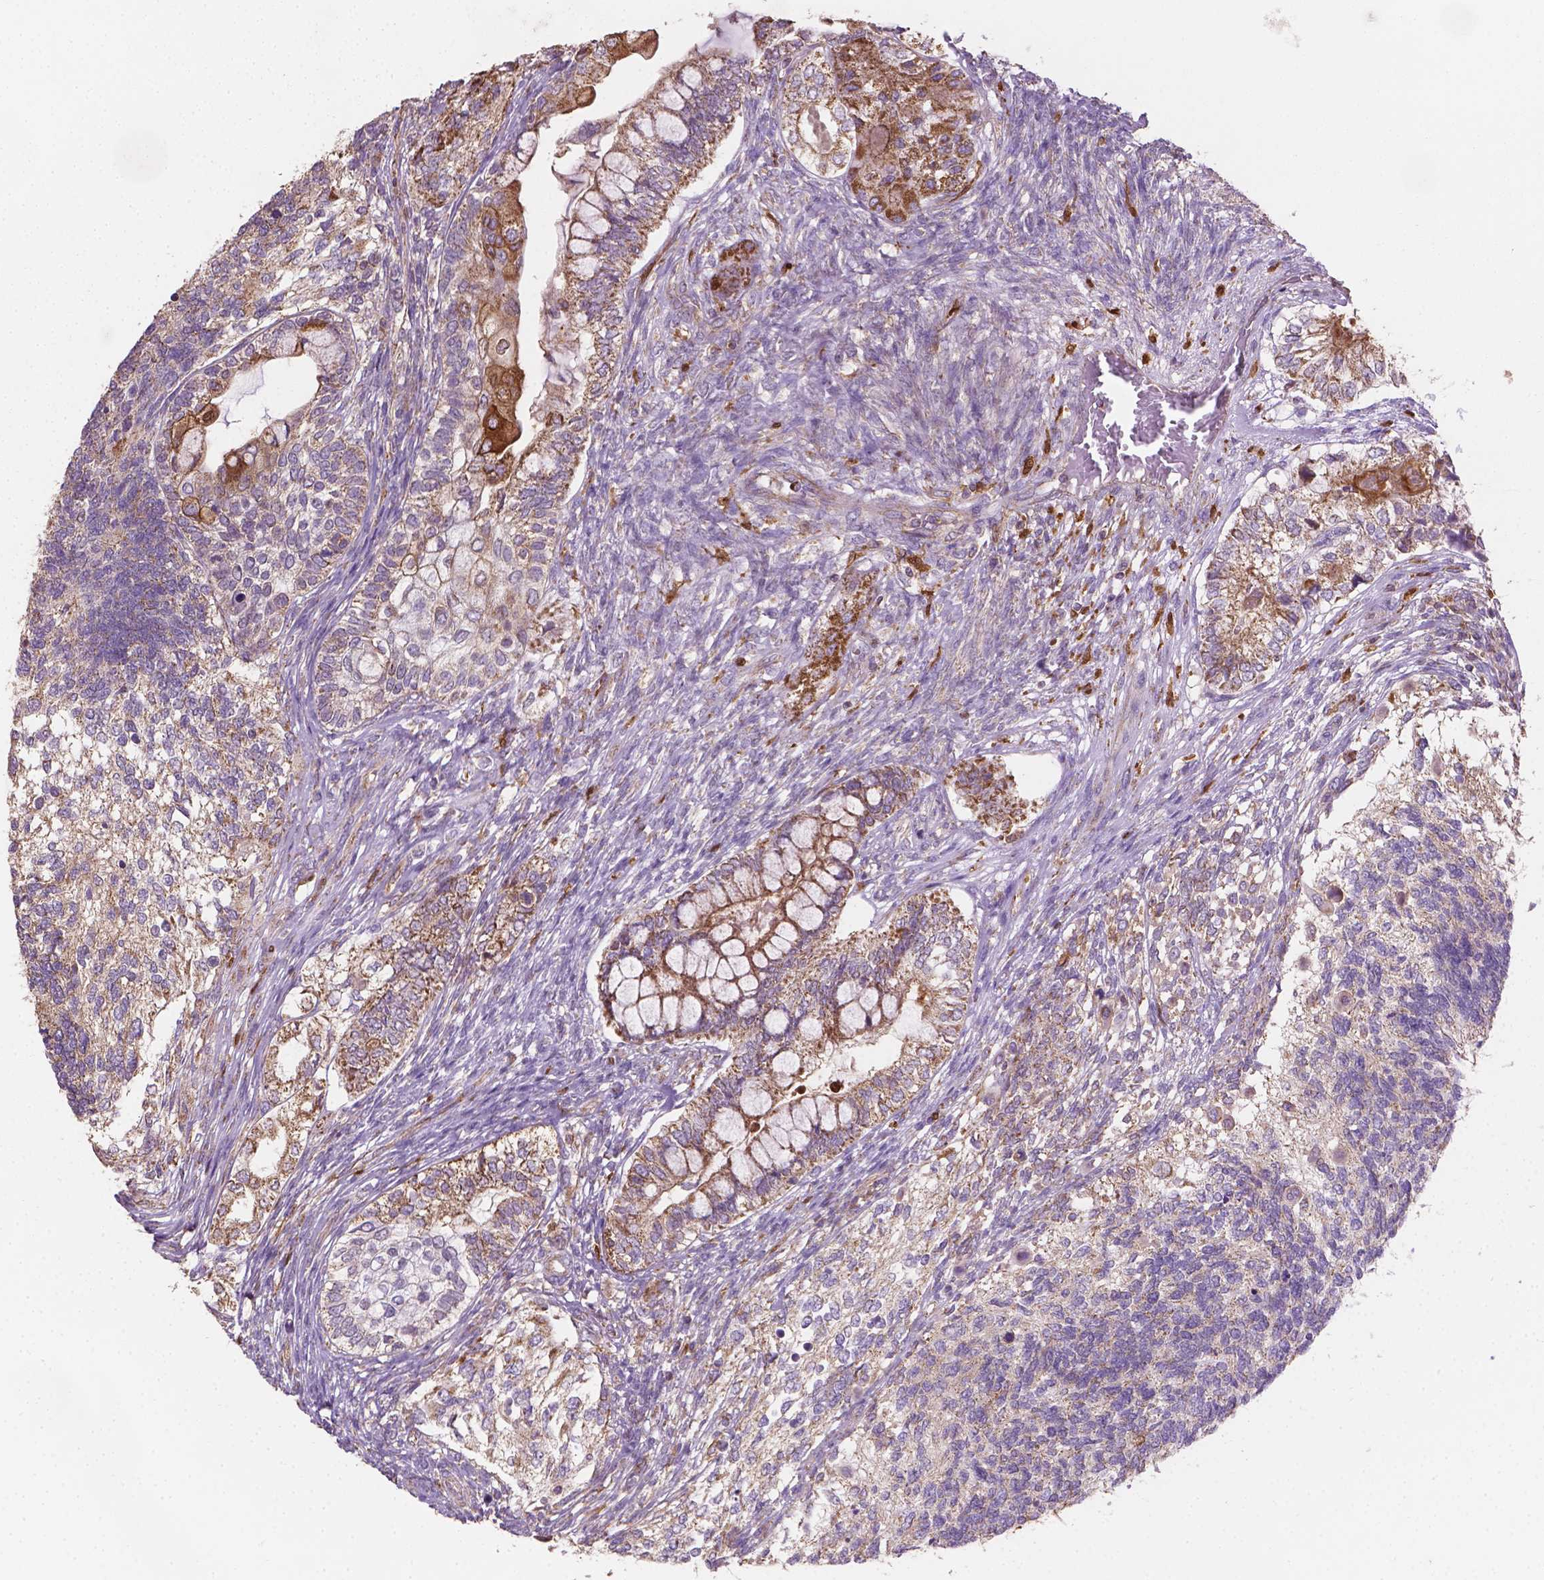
{"staining": {"intensity": "strong", "quantity": "<25%", "location": "cytoplasmic/membranous"}, "tissue": "testis cancer", "cell_type": "Tumor cells", "image_type": "cancer", "snomed": [{"axis": "morphology", "description": "Seminoma, NOS"}, {"axis": "morphology", "description": "Carcinoma, Embryonal, NOS"}, {"axis": "topography", "description": "Testis"}], "caption": "Protein staining shows strong cytoplasmic/membranous expression in approximately <25% of tumor cells in testis cancer.", "gene": "TCAF1", "patient": {"sex": "male", "age": 41}}